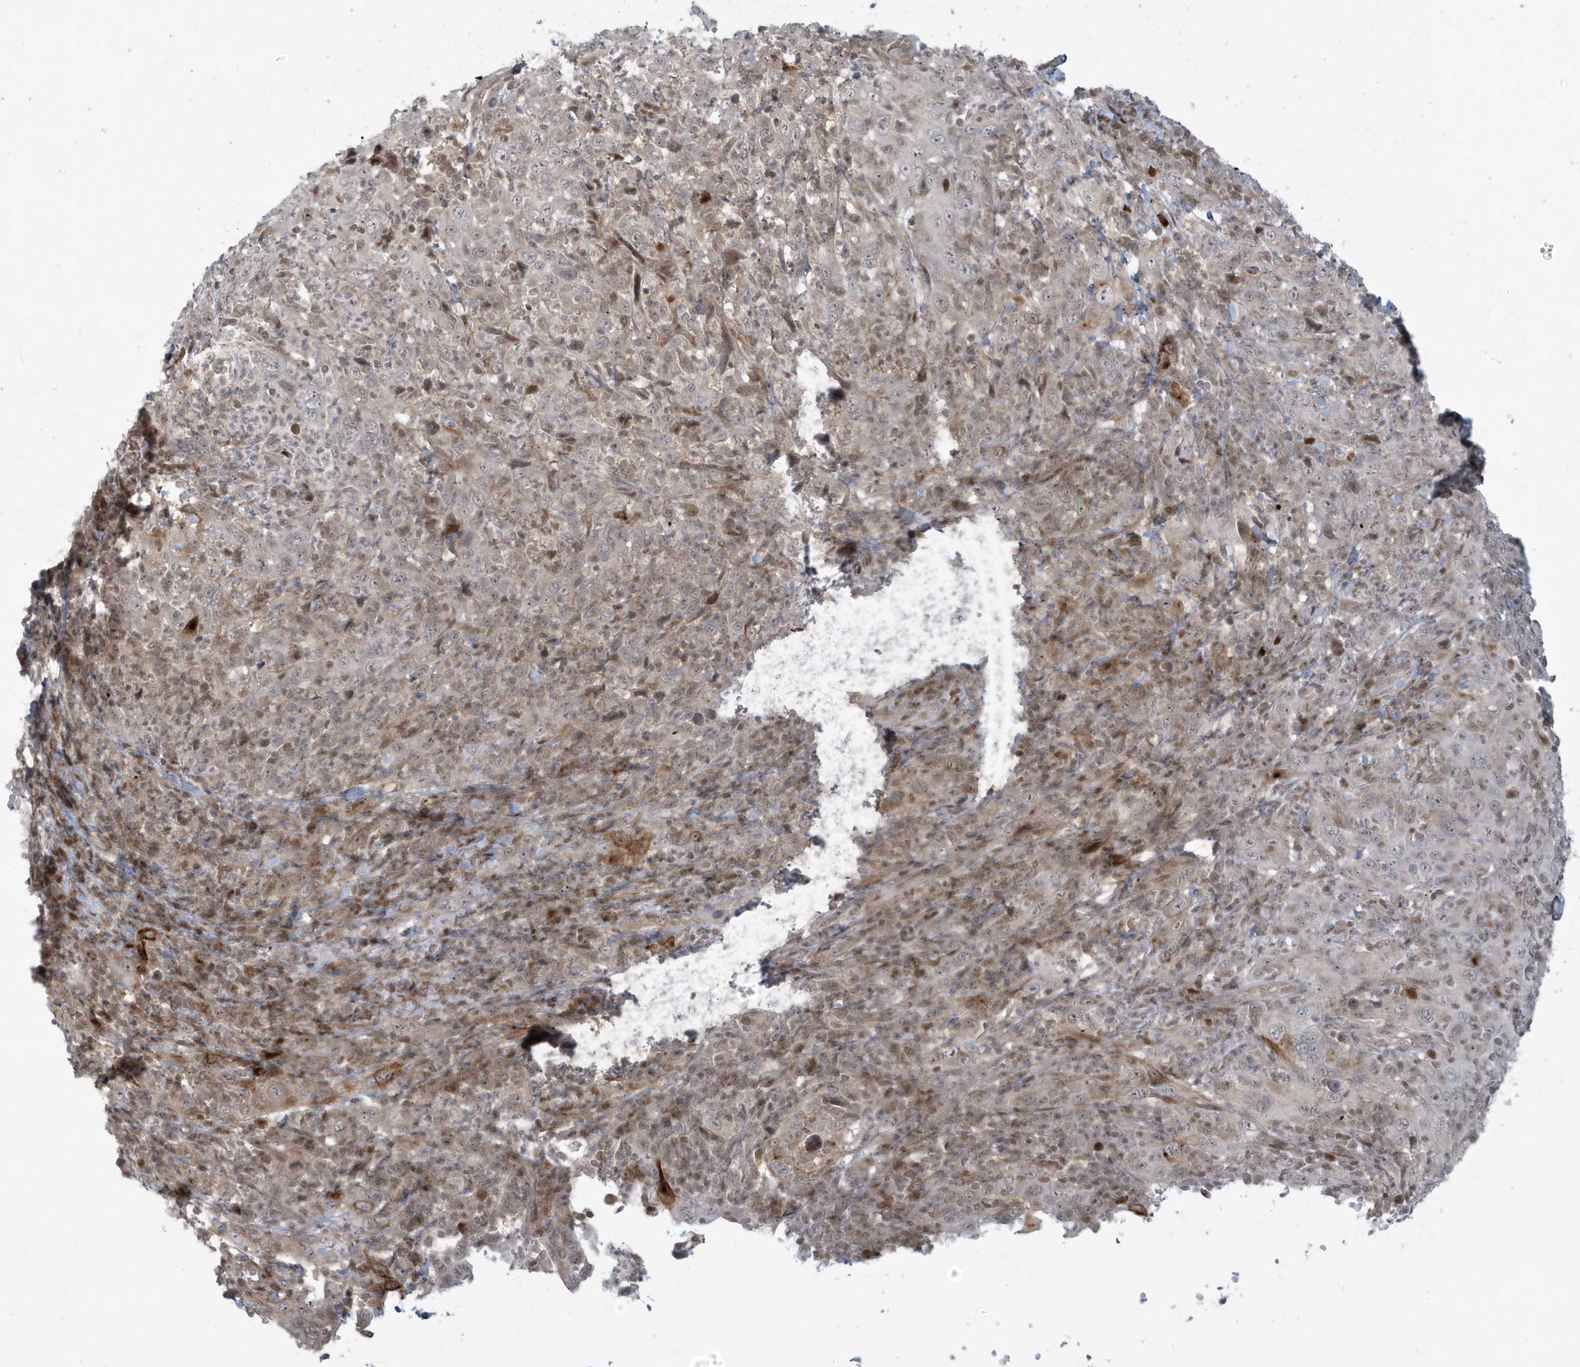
{"staining": {"intensity": "weak", "quantity": "<25%", "location": "cytoplasmic/membranous,nuclear"}, "tissue": "cervical cancer", "cell_type": "Tumor cells", "image_type": "cancer", "snomed": [{"axis": "morphology", "description": "Squamous cell carcinoma, NOS"}, {"axis": "topography", "description": "Cervix"}], "caption": "Tumor cells are negative for protein expression in human squamous cell carcinoma (cervical). Nuclei are stained in blue.", "gene": "C1orf52", "patient": {"sex": "female", "age": 46}}